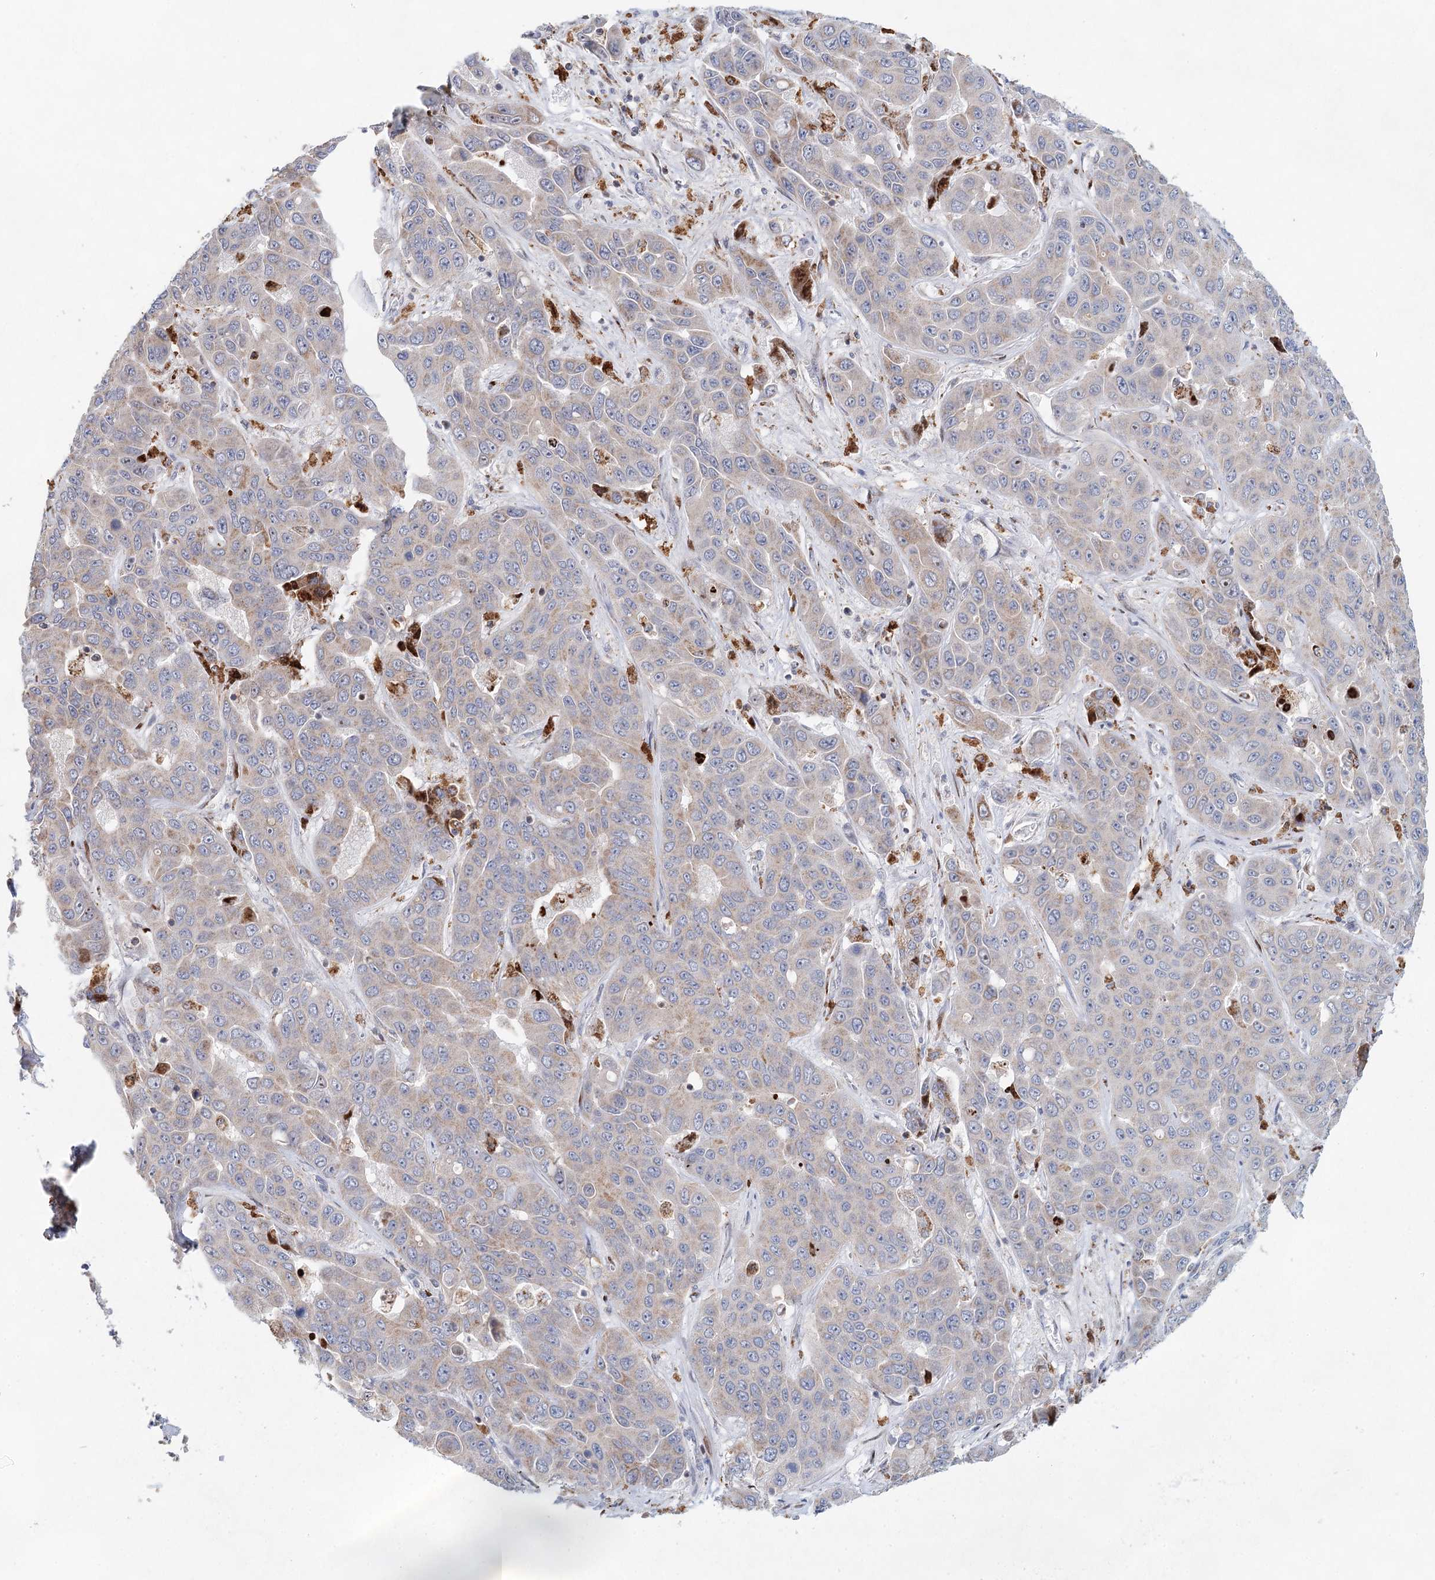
{"staining": {"intensity": "weak", "quantity": "<25%", "location": "cytoplasmic/membranous"}, "tissue": "liver cancer", "cell_type": "Tumor cells", "image_type": "cancer", "snomed": [{"axis": "morphology", "description": "Cholangiocarcinoma"}, {"axis": "topography", "description": "Liver"}], "caption": "Tumor cells are negative for protein expression in human liver cancer.", "gene": "XPO6", "patient": {"sex": "female", "age": 52}}